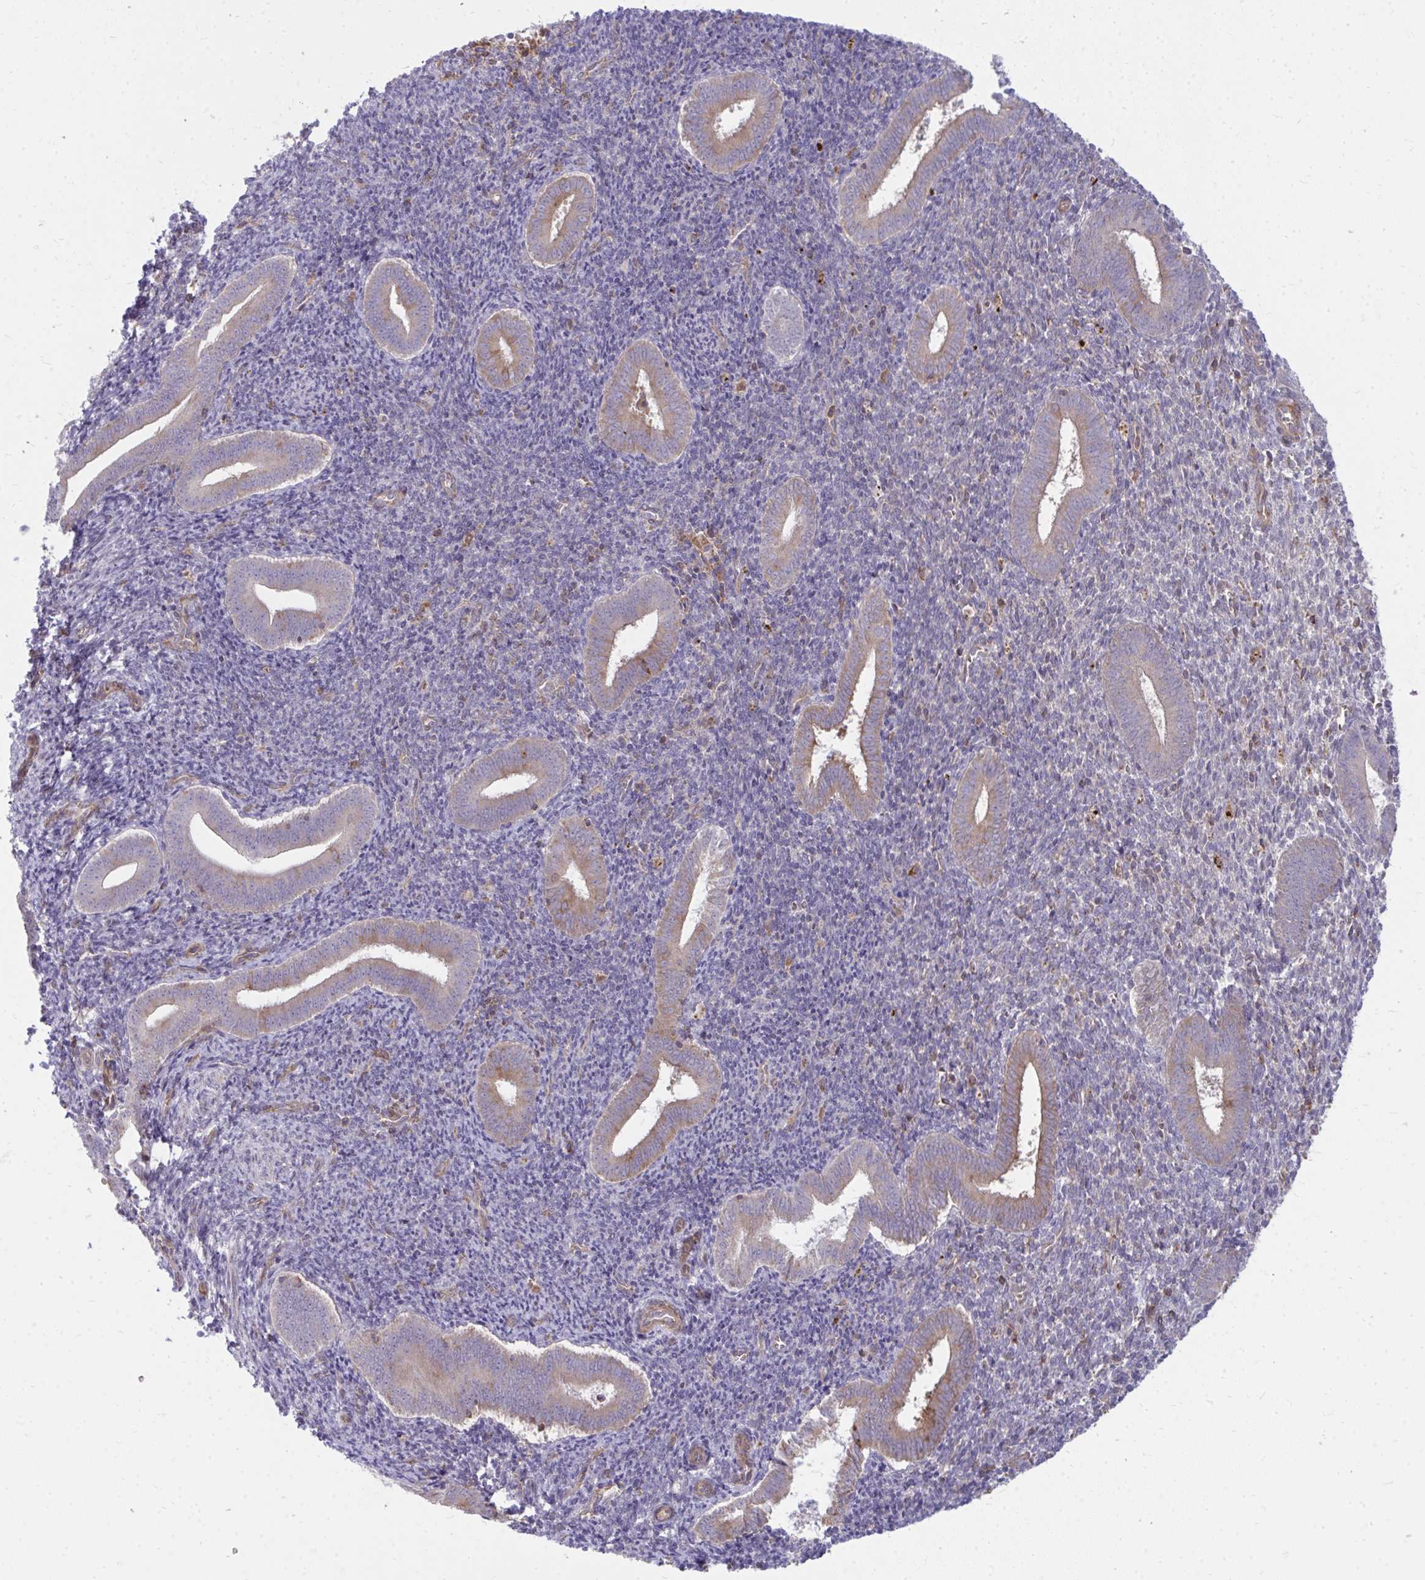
{"staining": {"intensity": "negative", "quantity": "none", "location": "none"}, "tissue": "endometrium", "cell_type": "Cells in endometrial stroma", "image_type": "normal", "snomed": [{"axis": "morphology", "description": "Normal tissue, NOS"}, {"axis": "topography", "description": "Endometrium"}], "caption": "The histopathology image shows no significant staining in cells in endometrial stroma of endometrium.", "gene": "ASAP1", "patient": {"sex": "female", "age": 25}}